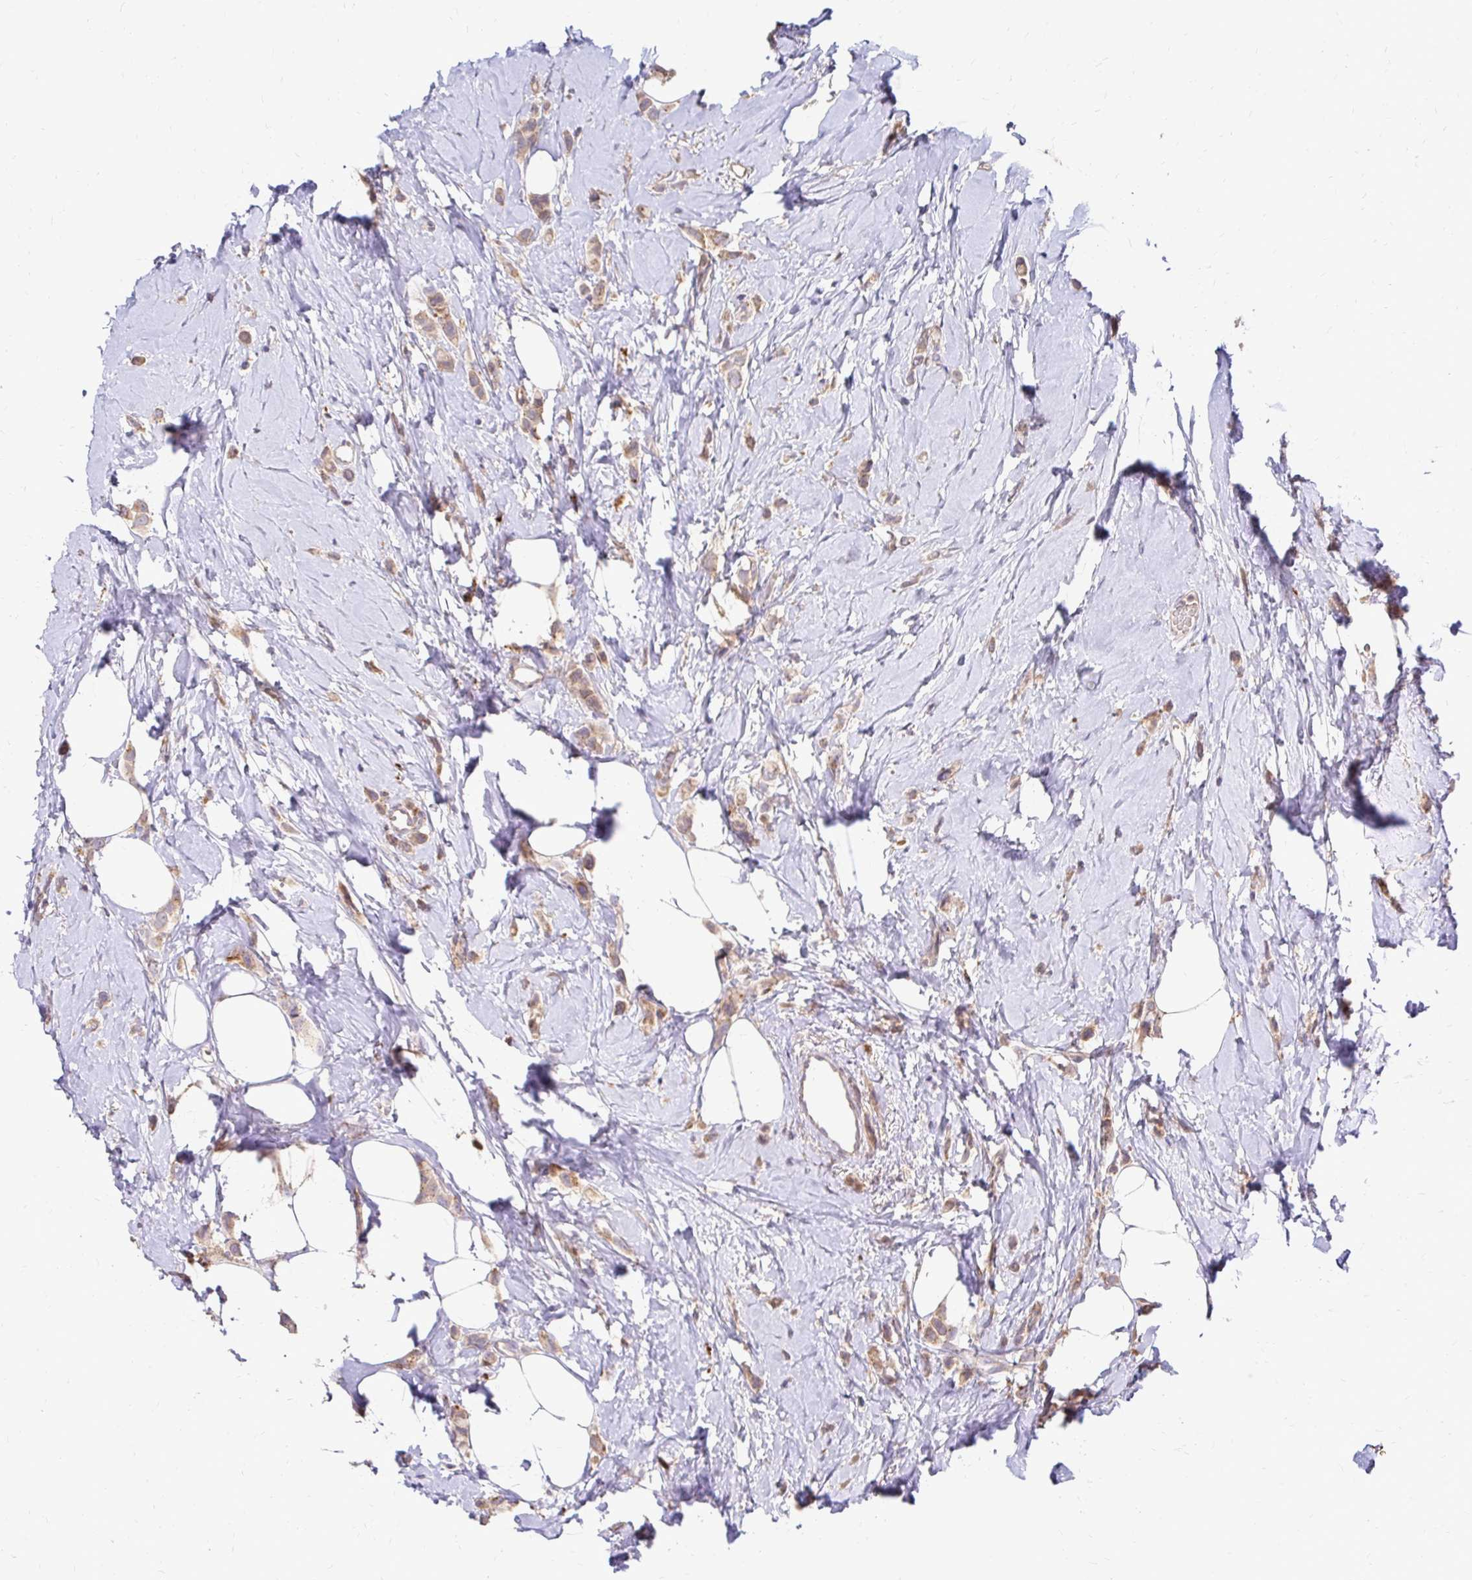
{"staining": {"intensity": "weak", "quantity": ">75%", "location": "cytoplasmic/membranous"}, "tissue": "breast cancer", "cell_type": "Tumor cells", "image_type": "cancer", "snomed": [{"axis": "morphology", "description": "Lobular carcinoma"}, {"axis": "topography", "description": "Breast"}], "caption": "Immunohistochemistry (IHC) image of human breast cancer (lobular carcinoma) stained for a protein (brown), which reveals low levels of weak cytoplasmic/membranous staining in about >75% of tumor cells.", "gene": "IDUA", "patient": {"sex": "female", "age": 66}}